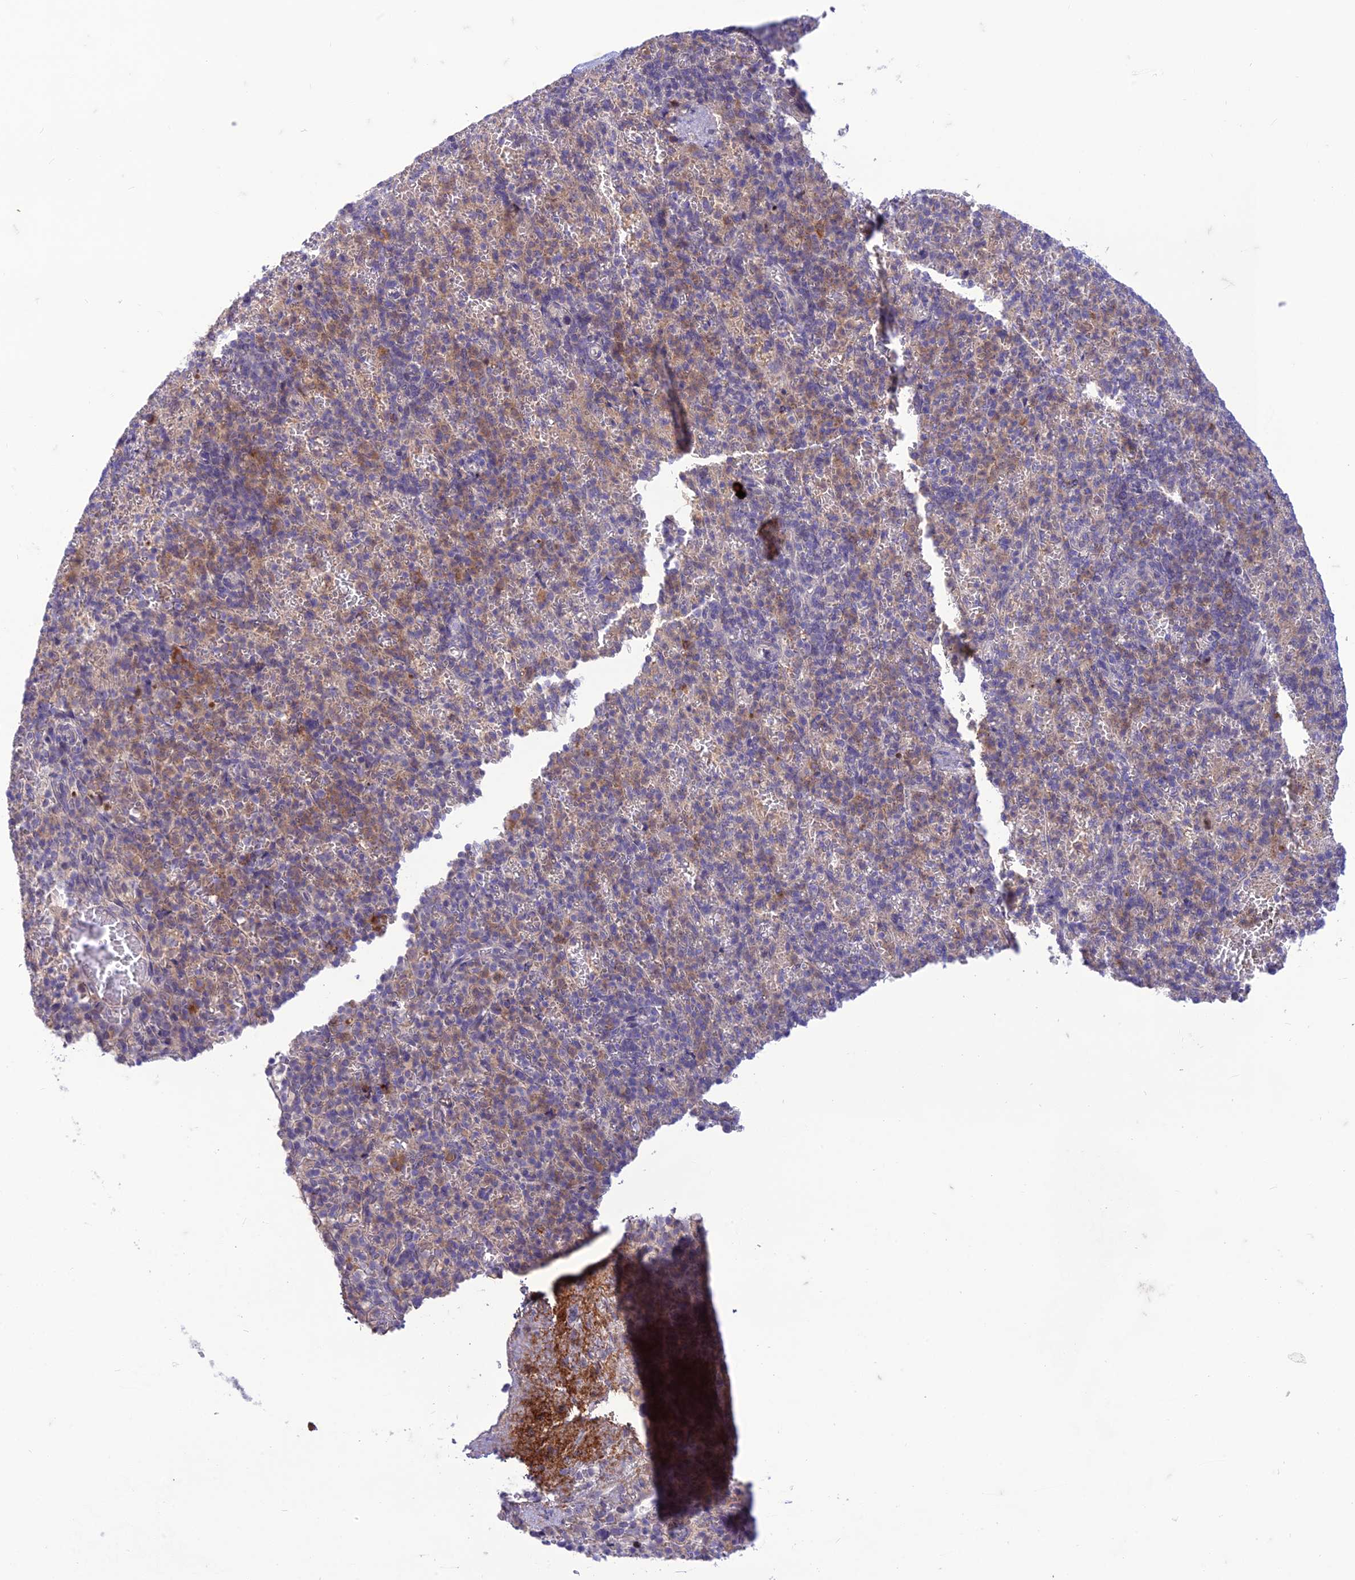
{"staining": {"intensity": "weak", "quantity": "25%-75%", "location": "cytoplasmic/membranous"}, "tissue": "spleen", "cell_type": "Cells in red pulp", "image_type": "normal", "snomed": [{"axis": "morphology", "description": "Normal tissue, NOS"}, {"axis": "topography", "description": "Spleen"}], "caption": "IHC photomicrograph of unremarkable spleen: human spleen stained using immunohistochemistry (IHC) displays low levels of weak protein expression localized specifically in the cytoplasmic/membranous of cells in red pulp, appearing as a cytoplasmic/membranous brown color.", "gene": "ITGAE", "patient": {"sex": "female", "age": 74}}